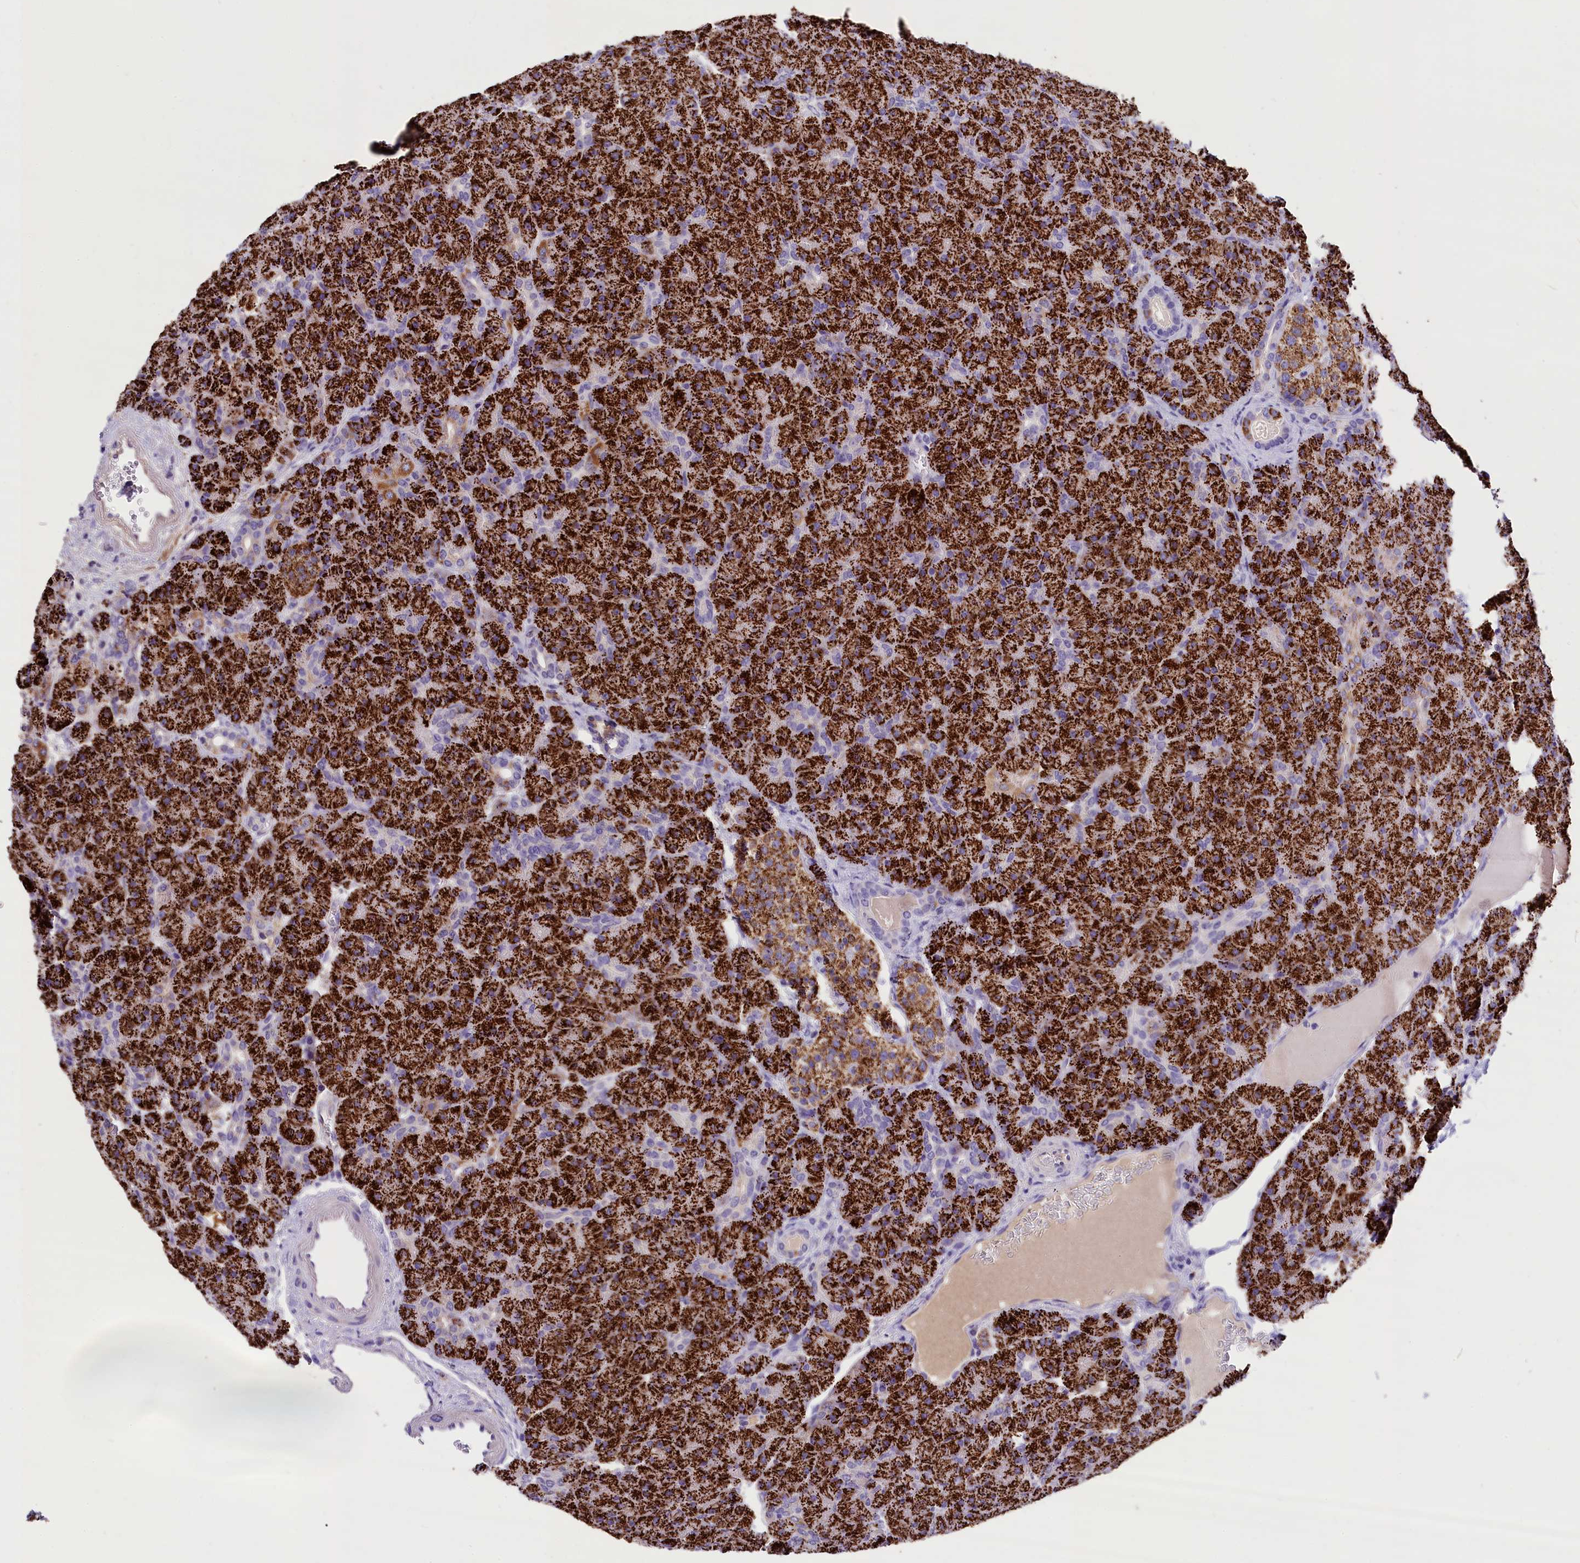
{"staining": {"intensity": "strong", "quantity": ">75%", "location": "cytoplasmic/membranous"}, "tissue": "pancreas", "cell_type": "Exocrine glandular cells", "image_type": "normal", "snomed": [{"axis": "morphology", "description": "Normal tissue, NOS"}, {"axis": "topography", "description": "Pancreas"}], "caption": "Pancreas stained with DAB immunohistochemistry (IHC) exhibits high levels of strong cytoplasmic/membranous expression in about >75% of exocrine glandular cells. (DAB (3,3'-diaminobenzidine) = brown stain, brightfield microscopy at high magnification).", "gene": "ABAT", "patient": {"sex": "male", "age": 66}}